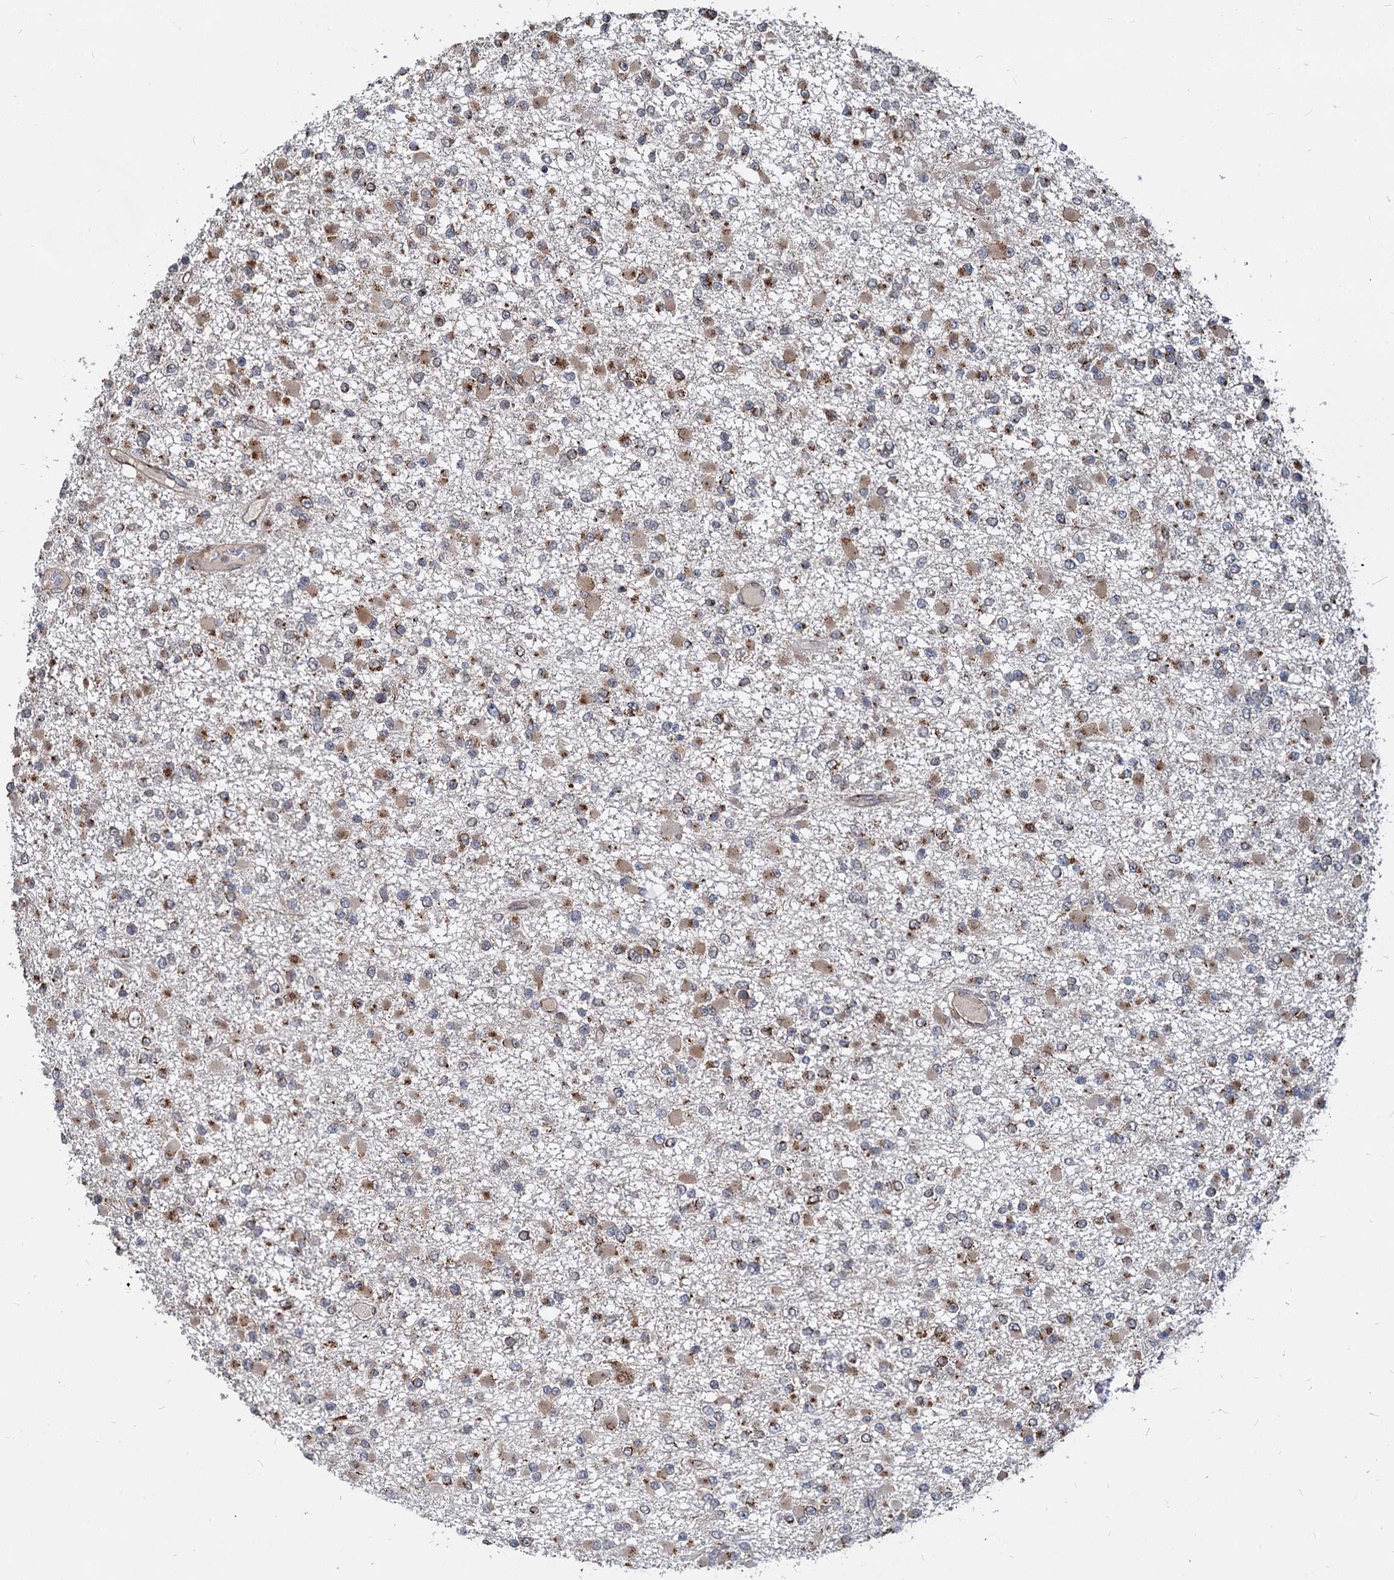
{"staining": {"intensity": "moderate", "quantity": ">75%", "location": "cytoplasmic/membranous"}, "tissue": "glioma", "cell_type": "Tumor cells", "image_type": "cancer", "snomed": [{"axis": "morphology", "description": "Glioma, malignant, Low grade"}, {"axis": "topography", "description": "Brain"}], "caption": "Immunohistochemistry of malignant glioma (low-grade) displays medium levels of moderate cytoplasmic/membranous positivity in approximately >75% of tumor cells.", "gene": "SAAL1", "patient": {"sex": "female", "age": 22}}